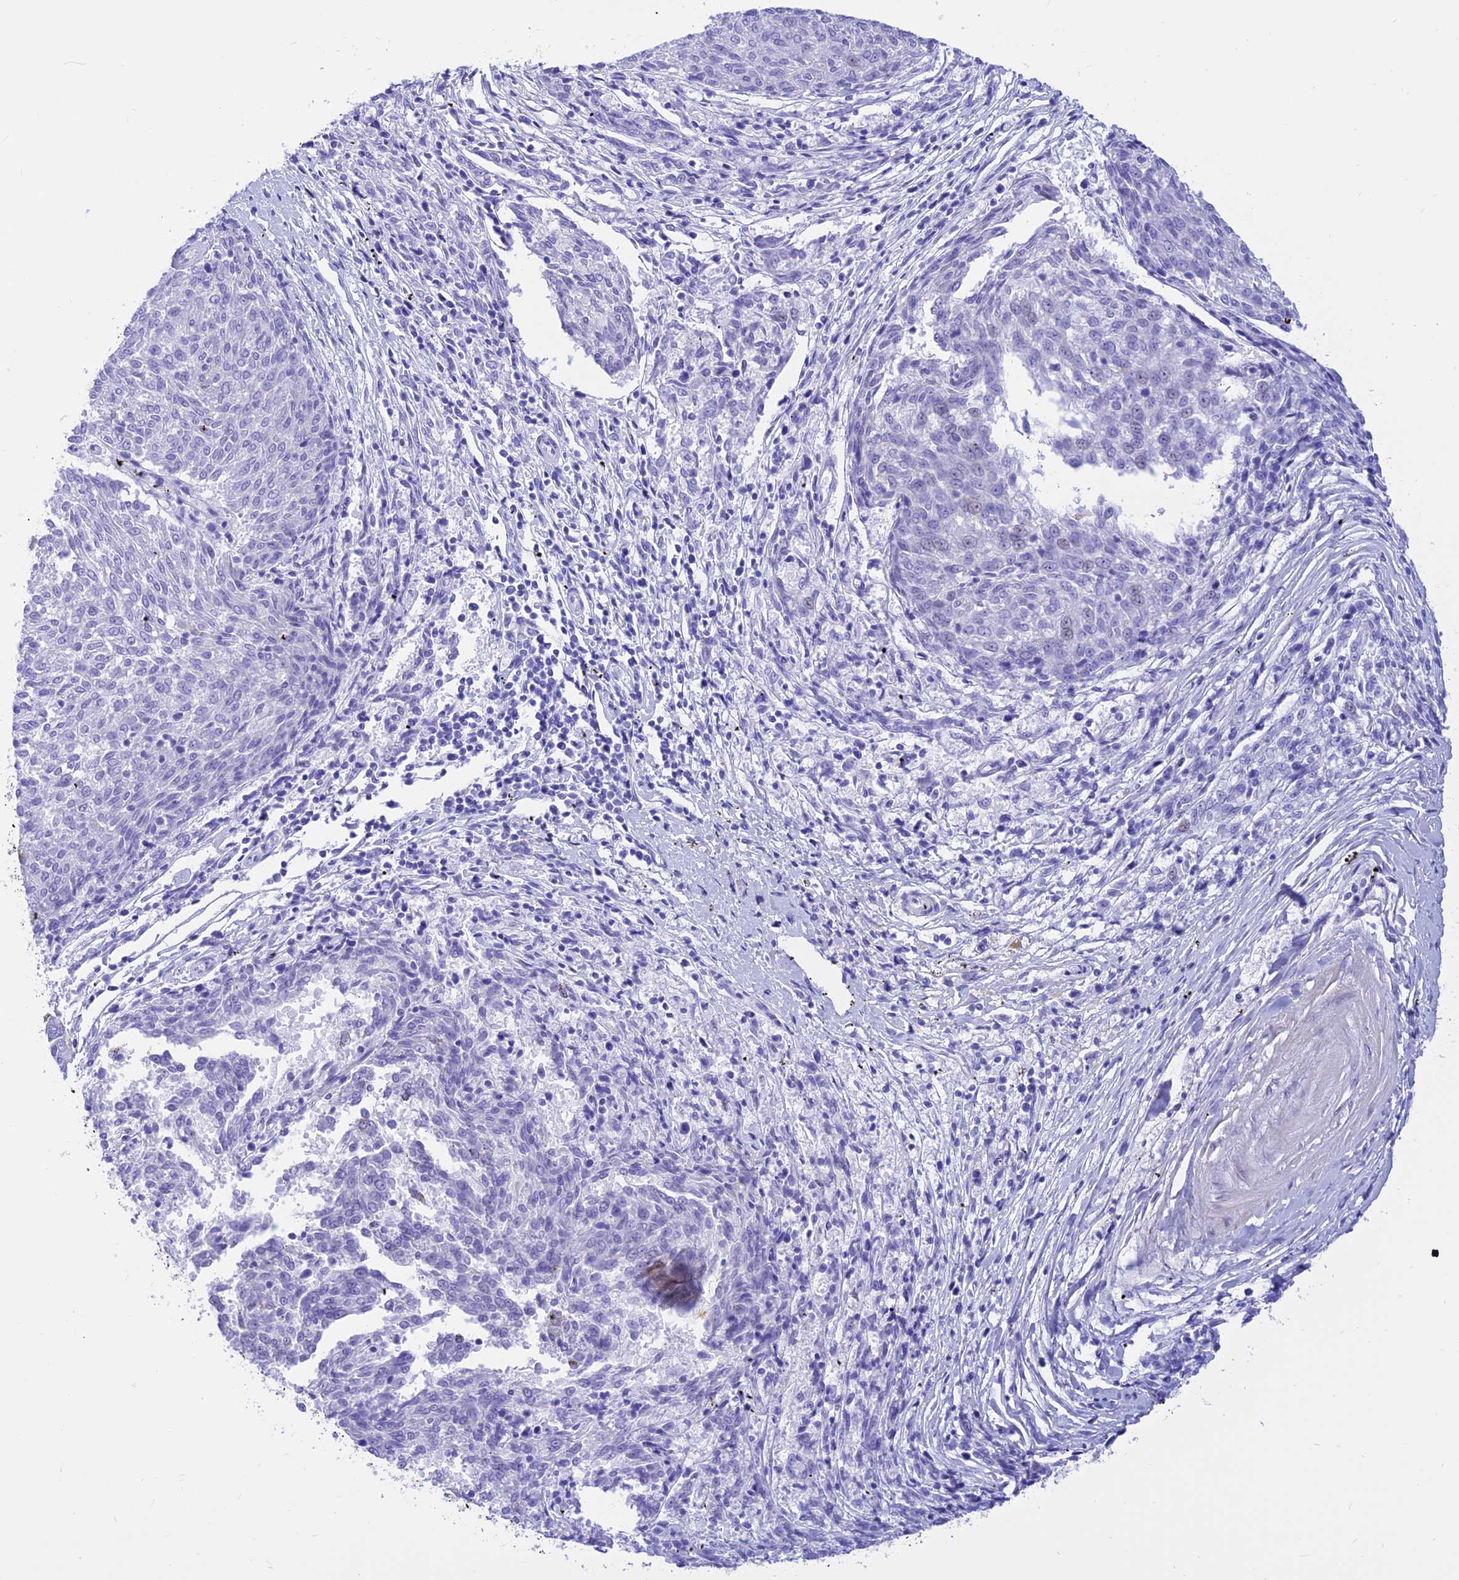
{"staining": {"intensity": "negative", "quantity": "none", "location": "none"}, "tissue": "melanoma", "cell_type": "Tumor cells", "image_type": "cancer", "snomed": [{"axis": "morphology", "description": "Malignant melanoma, NOS"}, {"axis": "topography", "description": "Skin"}], "caption": "Human malignant melanoma stained for a protein using IHC displays no positivity in tumor cells.", "gene": "PRNP", "patient": {"sex": "female", "age": 72}}